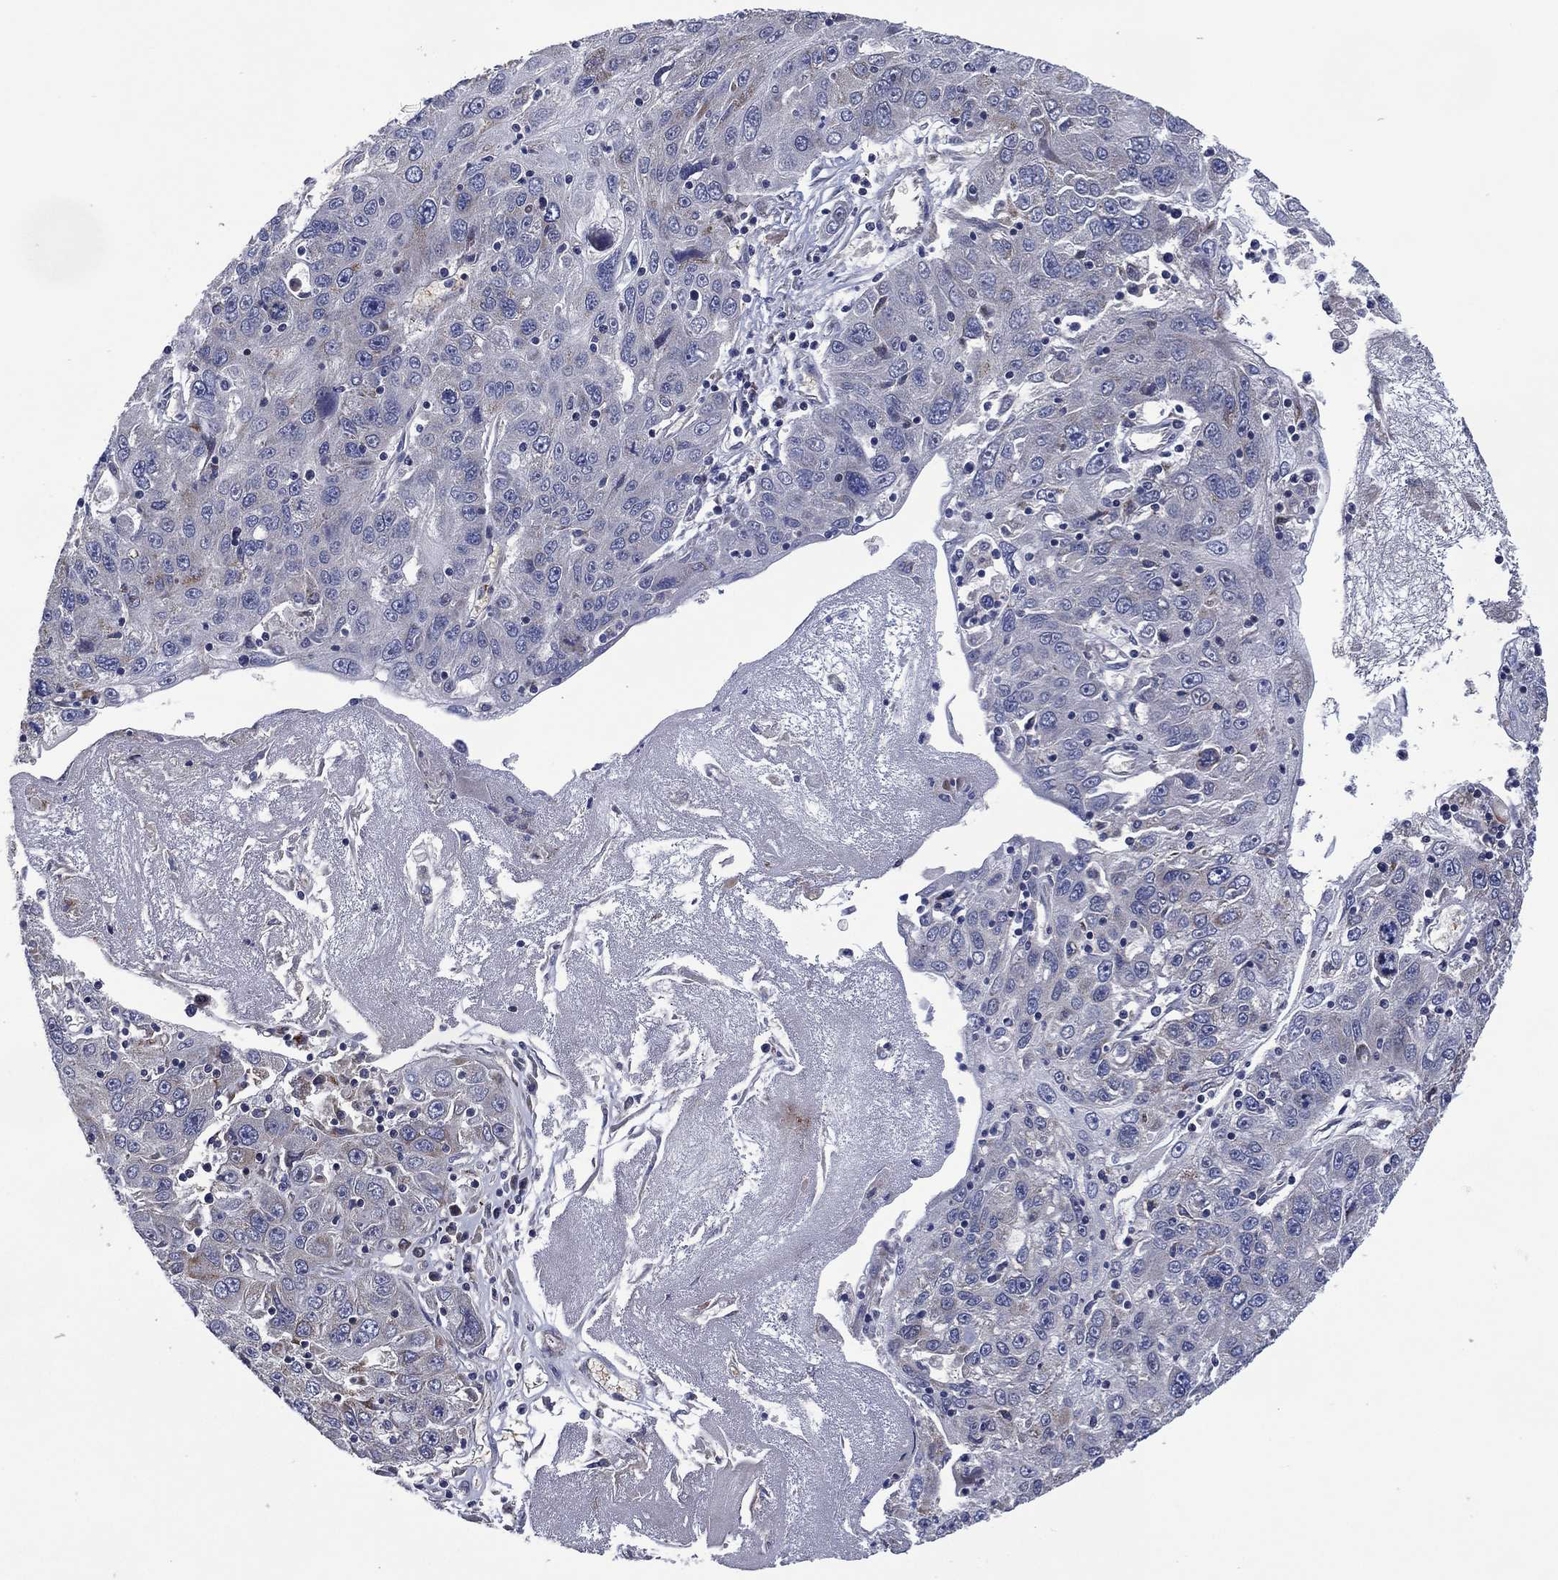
{"staining": {"intensity": "weak", "quantity": "<25%", "location": "cytoplasmic/membranous"}, "tissue": "stomach cancer", "cell_type": "Tumor cells", "image_type": "cancer", "snomed": [{"axis": "morphology", "description": "Adenocarcinoma, NOS"}, {"axis": "topography", "description": "Stomach"}], "caption": "Tumor cells show no significant staining in adenocarcinoma (stomach).", "gene": "HTD2", "patient": {"sex": "male", "age": 56}}